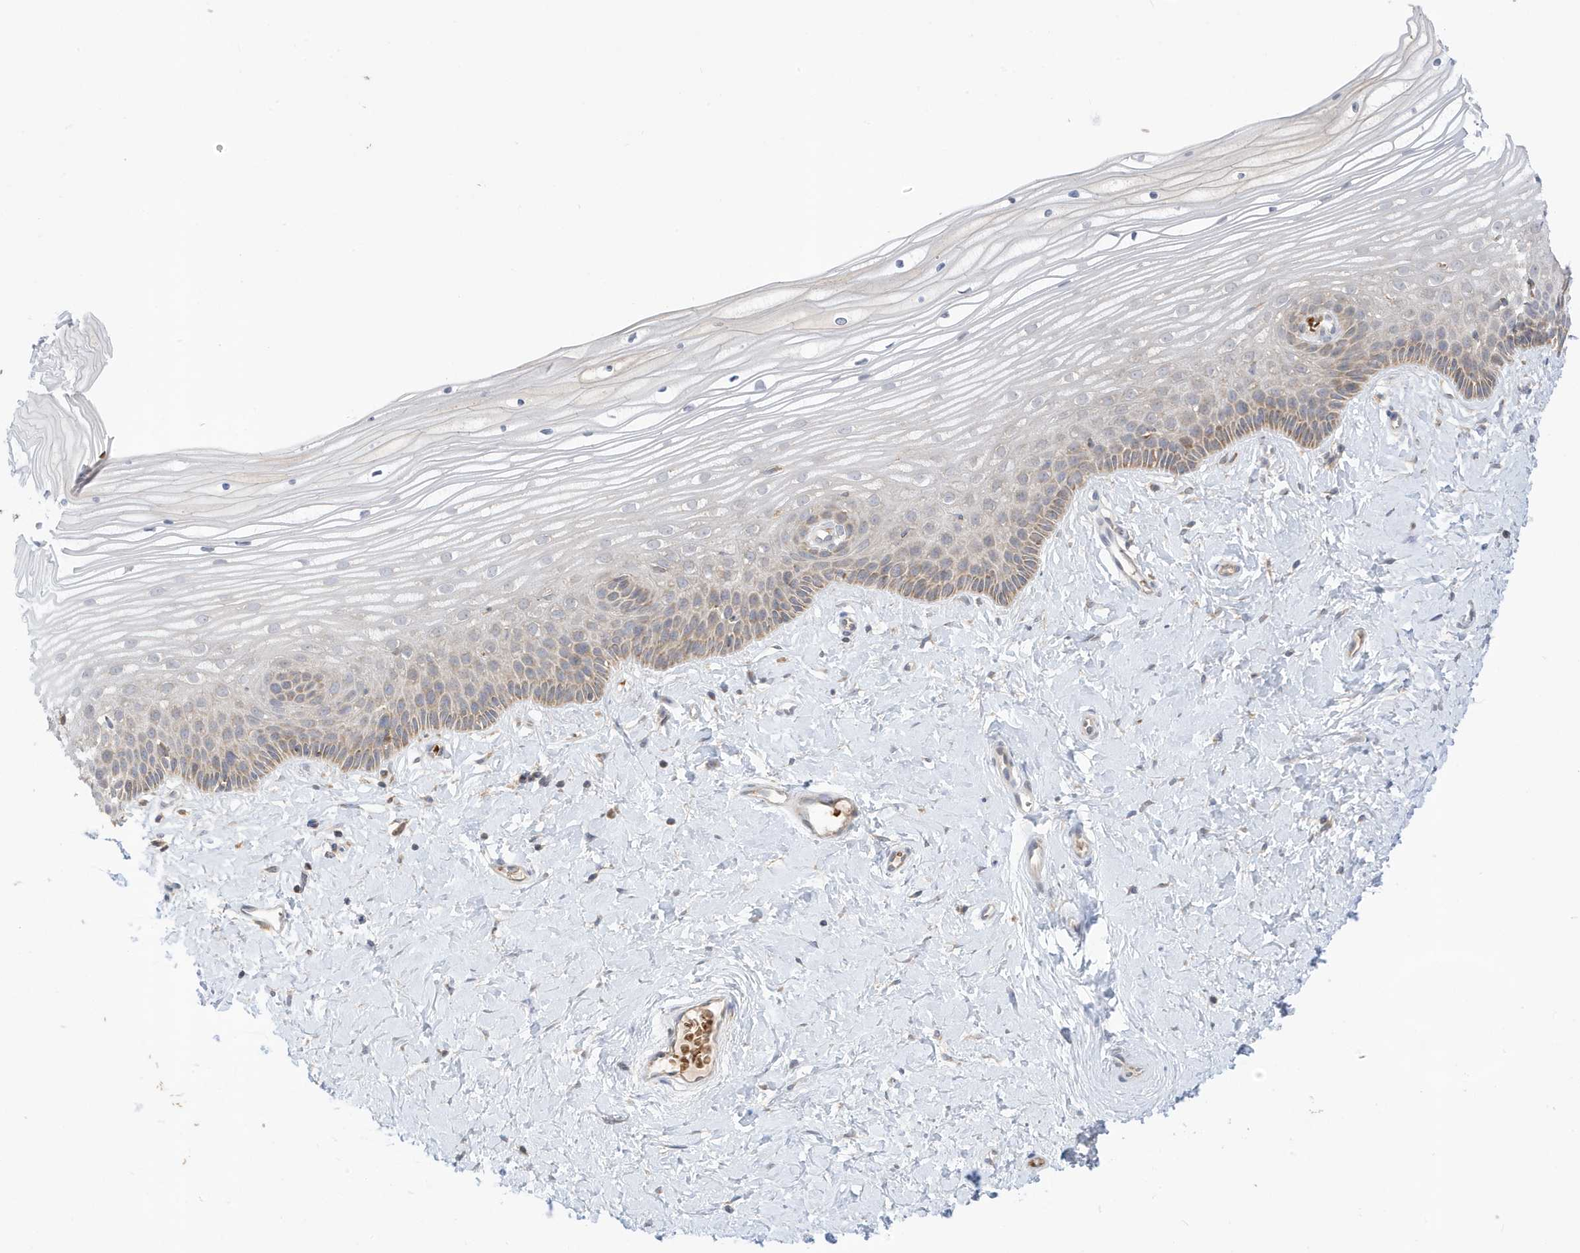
{"staining": {"intensity": "weak", "quantity": "<25%", "location": "cytoplasmic/membranous"}, "tissue": "vagina", "cell_type": "Squamous epithelial cells", "image_type": "normal", "snomed": [{"axis": "morphology", "description": "Normal tissue, NOS"}, {"axis": "topography", "description": "Vagina"}, {"axis": "topography", "description": "Cervix"}], "caption": "Immunohistochemical staining of unremarkable human vagina shows no significant expression in squamous epithelial cells. The staining is performed using DAB brown chromogen with nuclei counter-stained in using hematoxylin.", "gene": "NPPC", "patient": {"sex": "female", "age": 40}}